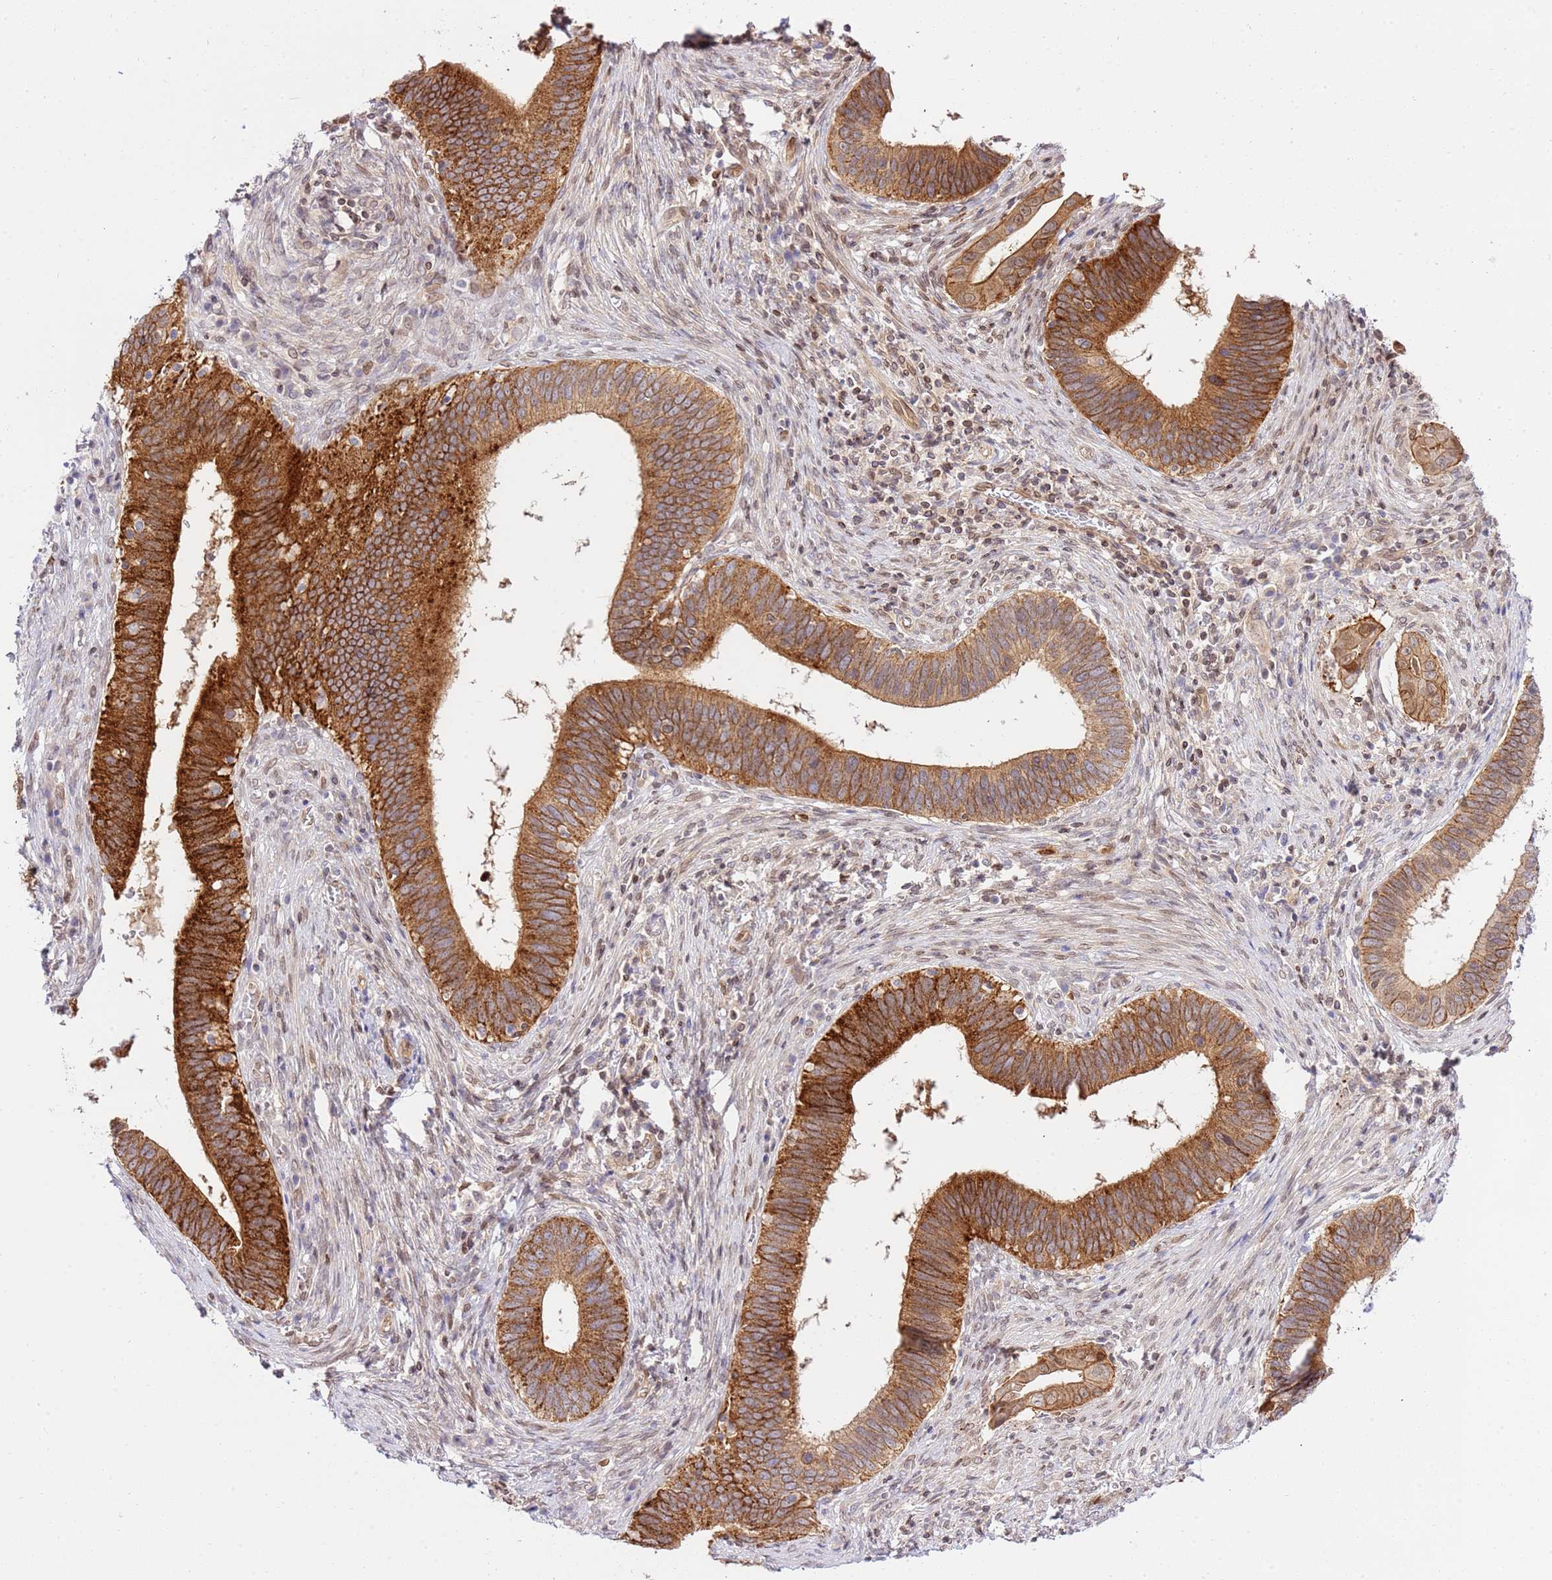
{"staining": {"intensity": "strong", "quantity": ">75%", "location": "cytoplasmic/membranous"}, "tissue": "cervical cancer", "cell_type": "Tumor cells", "image_type": "cancer", "snomed": [{"axis": "morphology", "description": "Adenocarcinoma, NOS"}, {"axis": "topography", "description": "Cervix"}], "caption": "About >75% of tumor cells in human adenocarcinoma (cervical) exhibit strong cytoplasmic/membranous protein staining as visualized by brown immunohistochemical staining.", "gene": "TRIM37", "patient": {"sex": "female", "age": 42}}